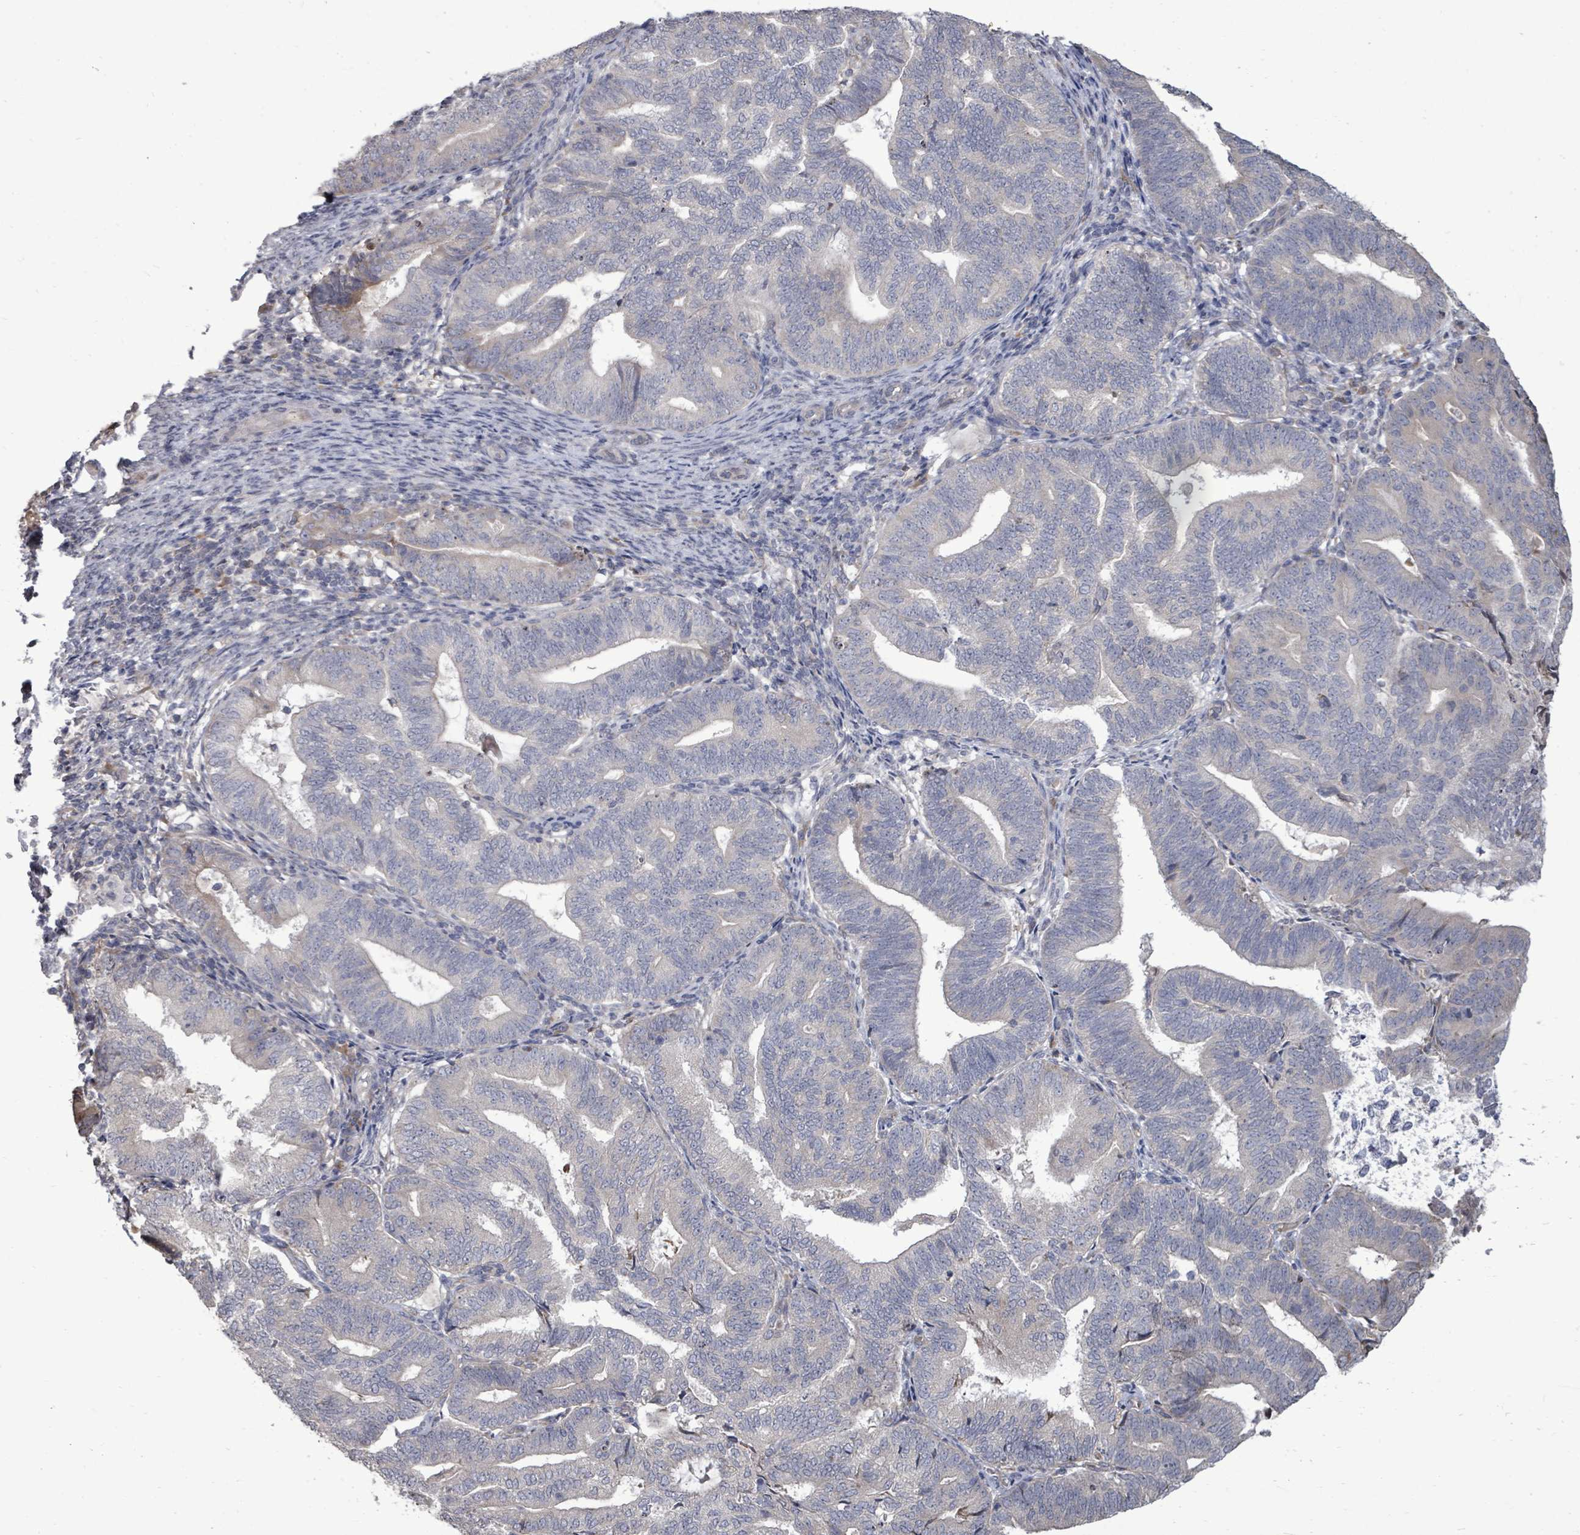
{"staining": {"intensity": "negative", "quantity": "none", "location": "none"}, "tissue": "endometrial cancer", "cell_type": "Tumor cells", "image_type": "cancer", "snomed": [{"axis": "morphology", "description": "Adenocarcinoma, NOS"}, {"axis": "topography", "description": "Endometrium"}], "caption": "Endometrial cancer (adenocarcinoma) stained for a protein using IHC reveals no staining tumor cells.", "gene": "POMGNT2", "patient": {"sex": "female", "age": 70}}